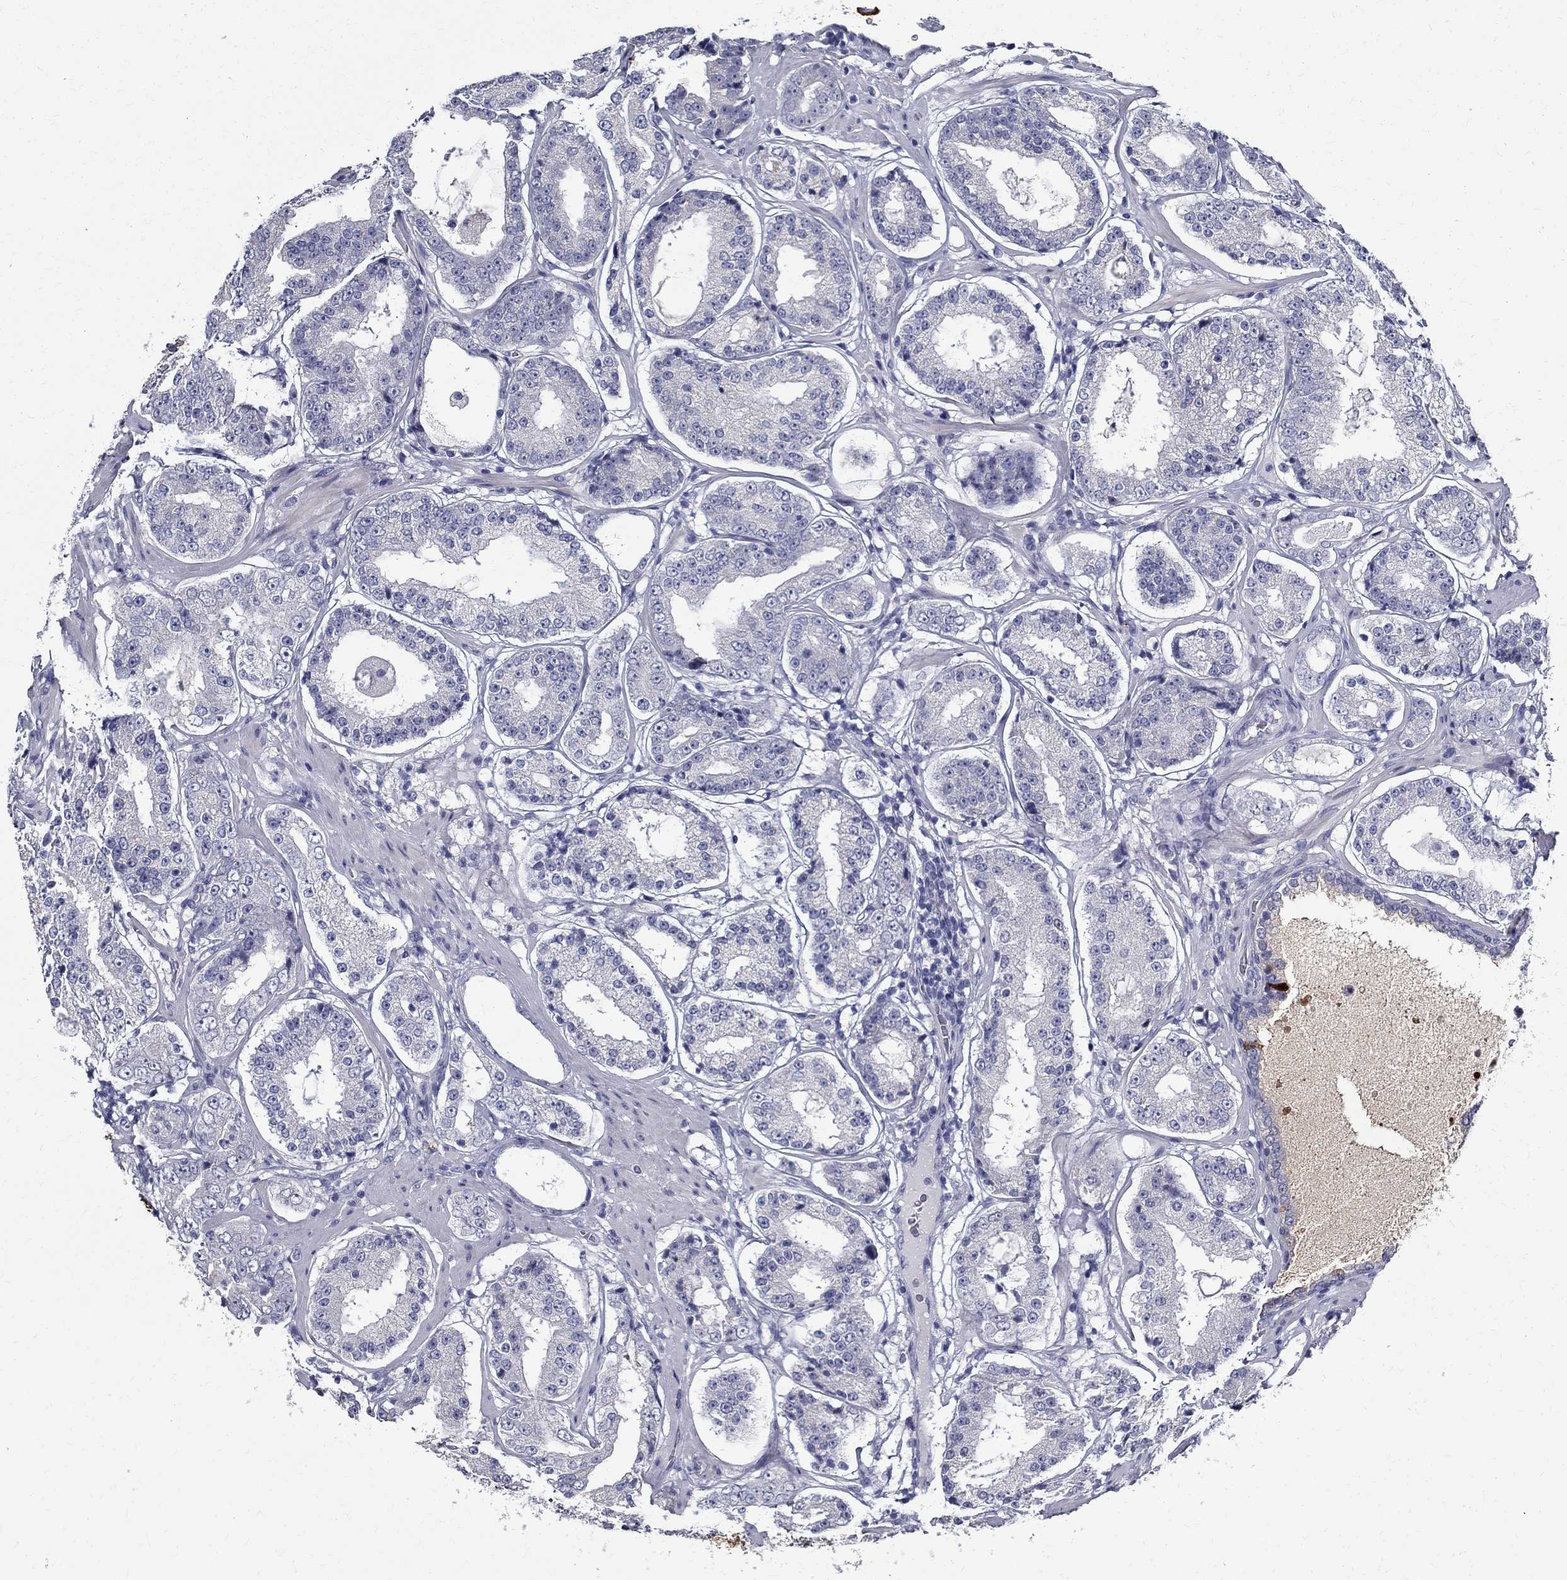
{"staining": {"intensity": "negative", "quantity": "none", "location": "none"}, "tissue": "prostate cancer", "cell_type": "Tumor cells", "image_type": "cancer", "snomed": [{"axis": "morphology", "description": "Adenocarcinoma, Low grade"}, {"axis": "topography", "description": "Prostate"}], "caption": "Immunohistochemistry of prostate low-grade adenocarcinoma exhibits no expression in tumor cells.", "gene": "TGM4", "patient": {"sex": "male", "age": 60}}